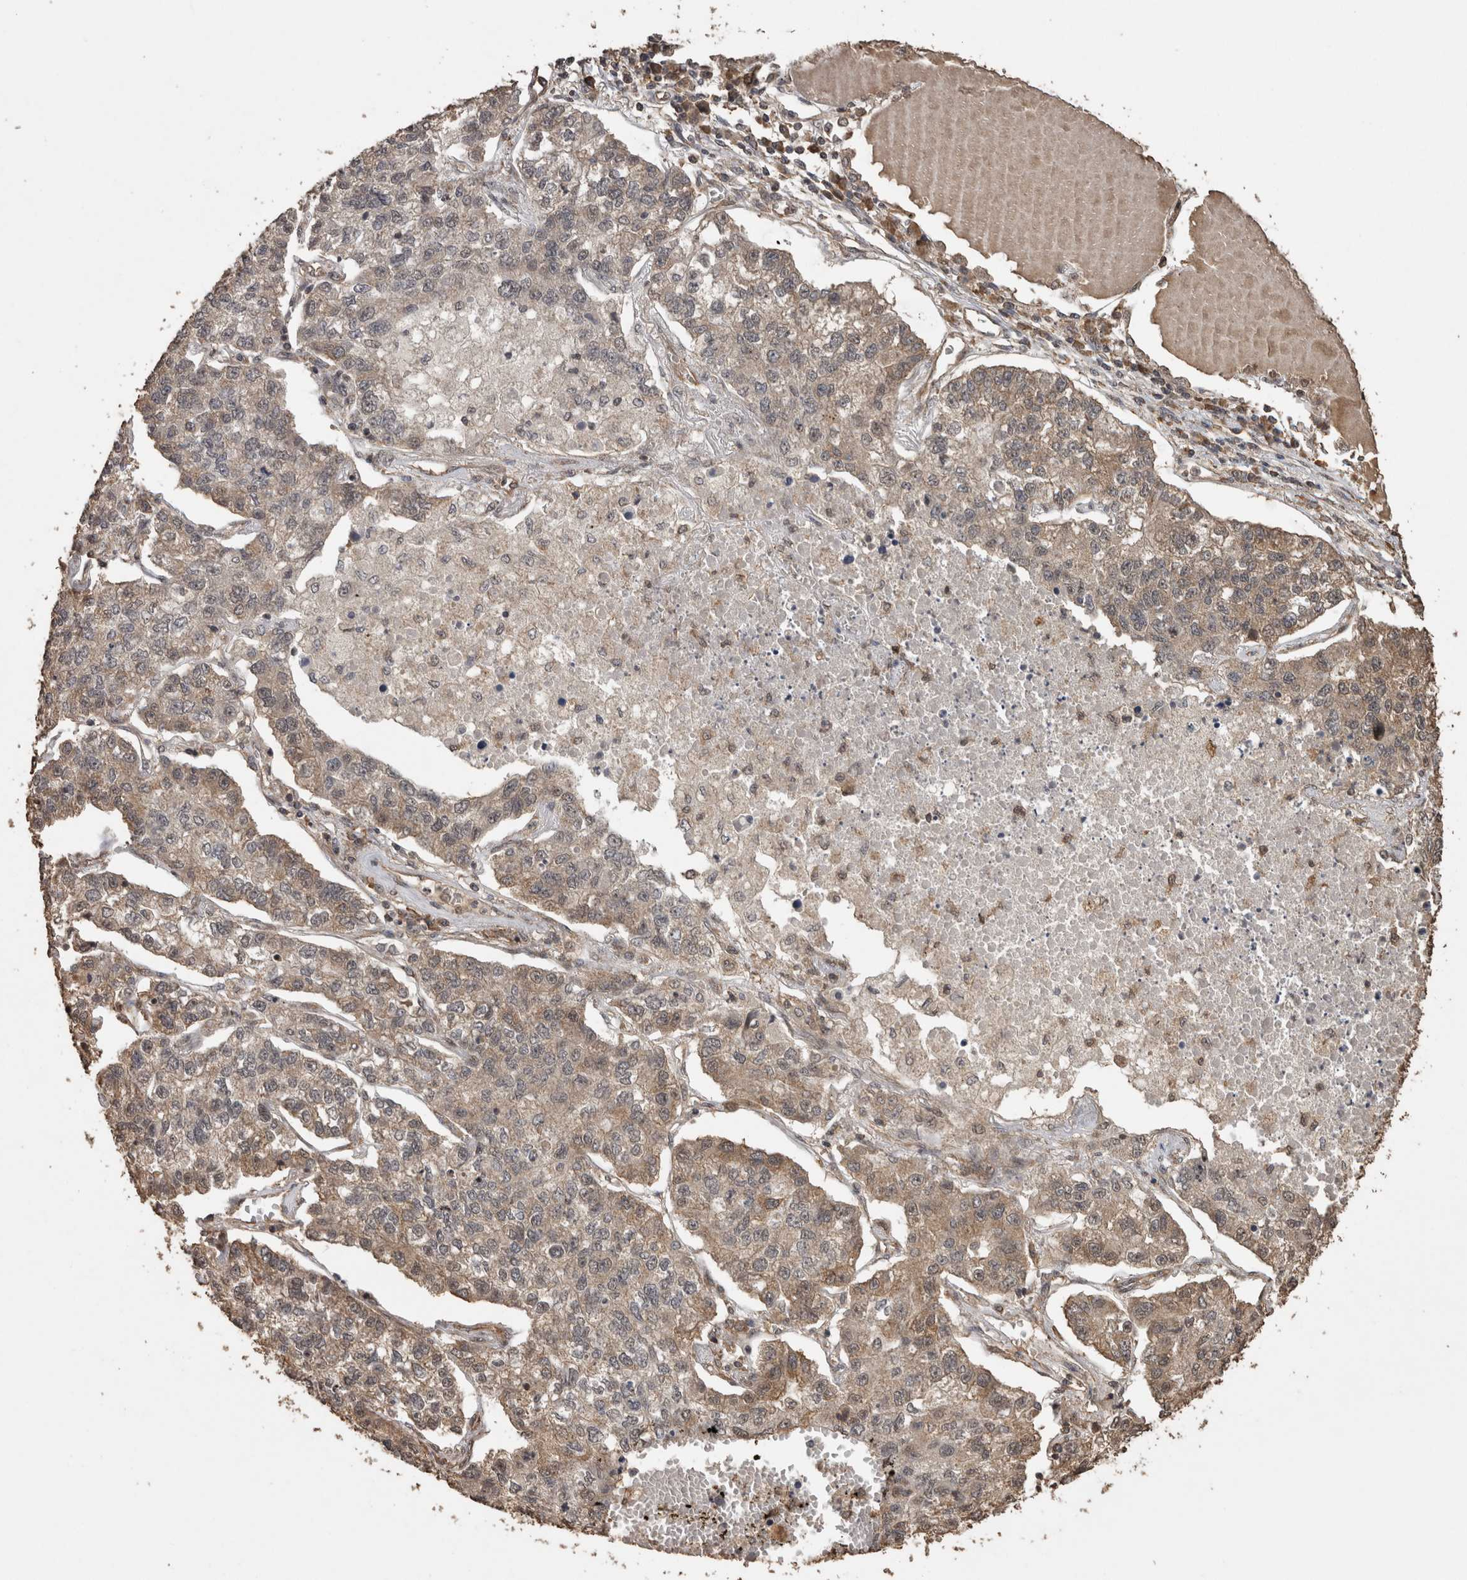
{"staining": {"intensity": "moderate", "quantity": ">75%", "location": "cytoplasmic/membranous"}, "tissue": "lung cancer", "cell_type": "Tumor cells", "image_type": "cancer", "snomed": [{"axis": "morphology", "description": "Adenocarcinoma, NOS"}, {"axis": "topography", "description": "Lung"}], "caption": "Tumor cells show medium levels of moderate cytoplasmic/membranous staining in about >75% of cells in human lung cancer. The staining was performed using DAB, with brown indicating positive protein expression. Nuclei are stained blue with hematoxylin.", "gene": "PINK1", "patient": {"sex": "male", "age": 49}}